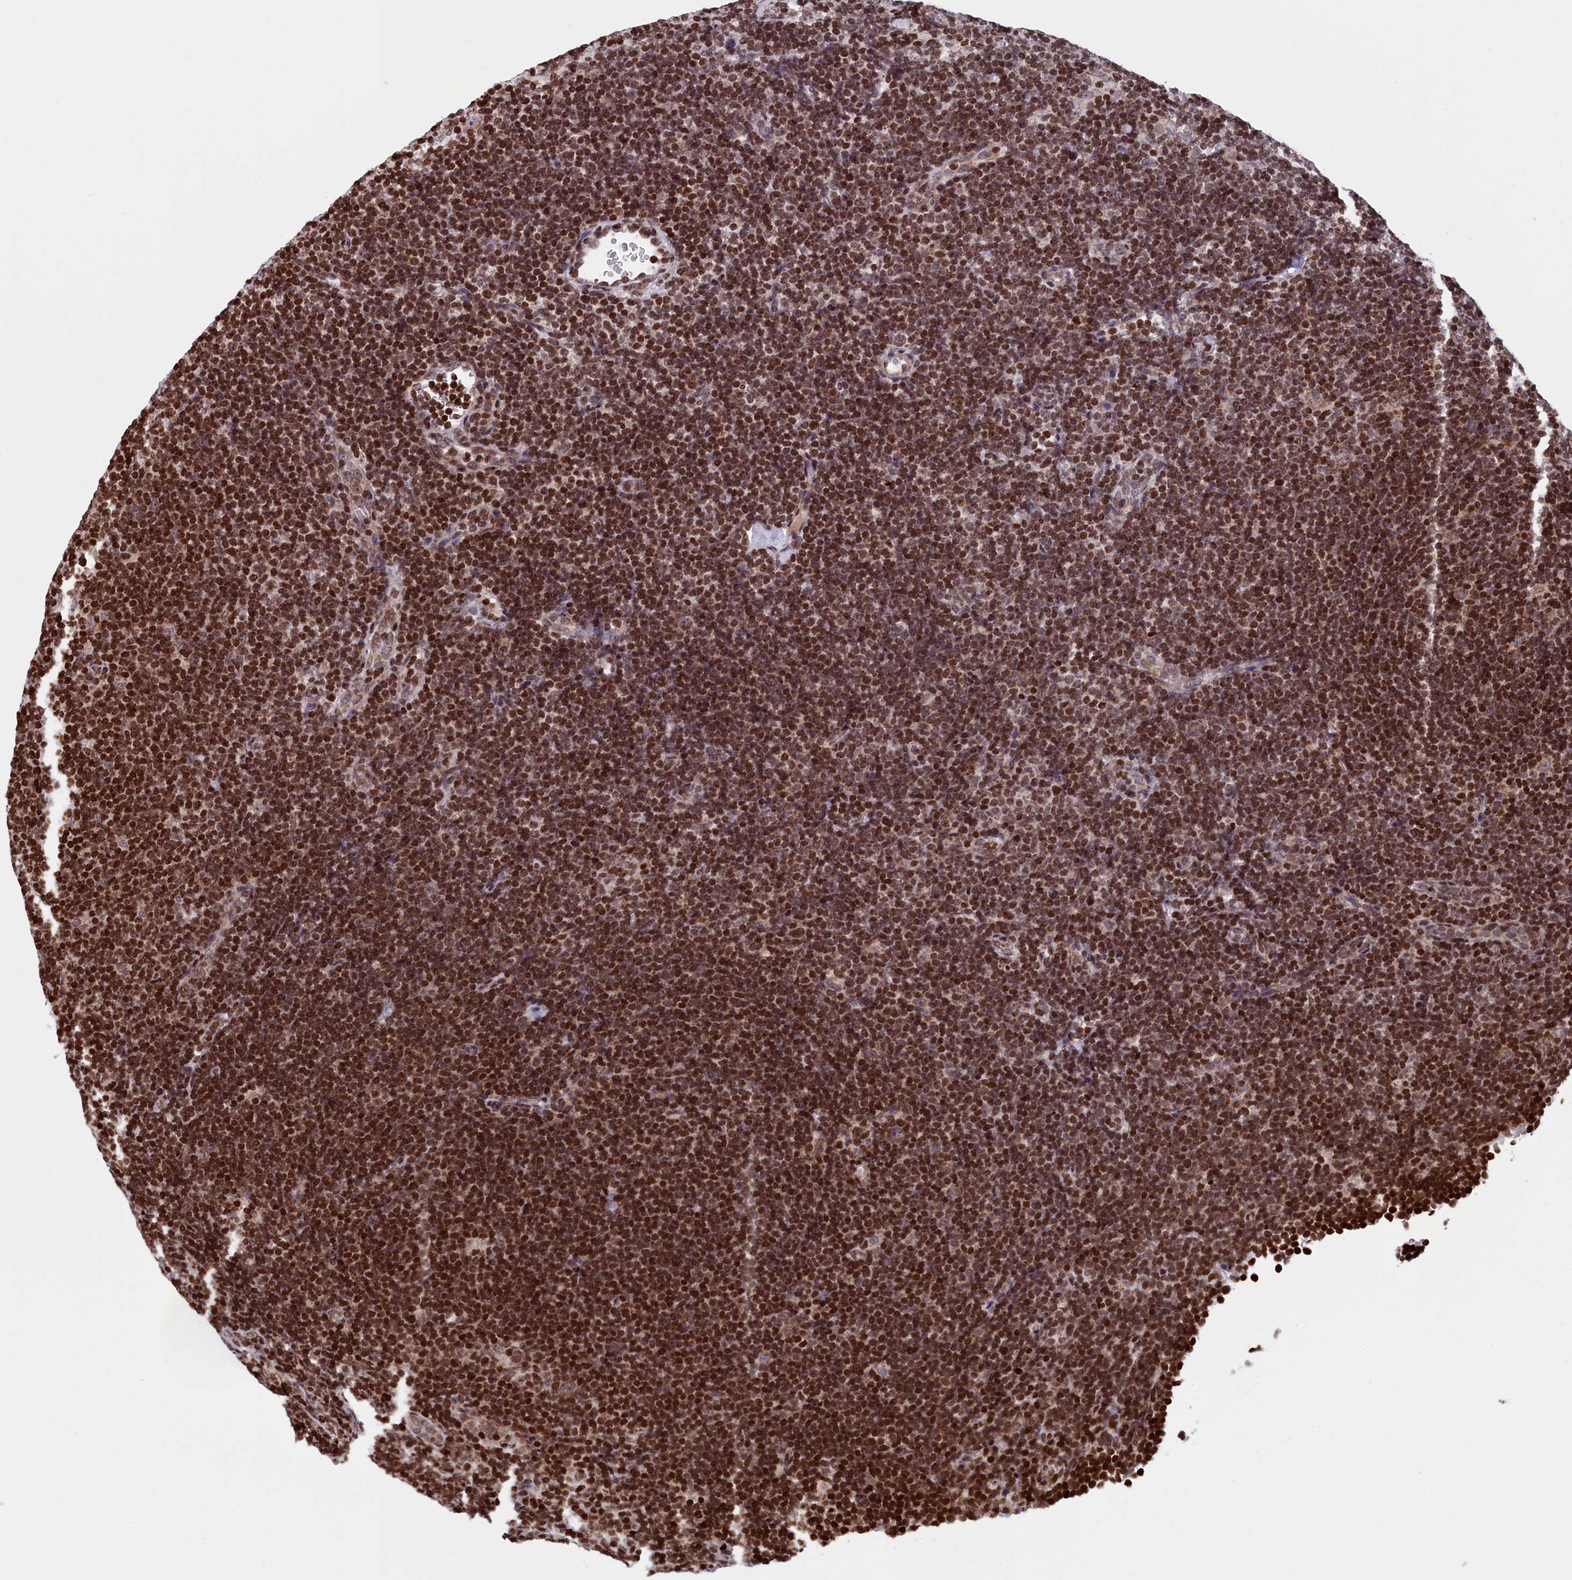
{"staining": {"intensity": "moderate", "quantity": ">75%", "location": "cytoplasmic/membranous"}, "tissue": "lymphoma", "cell_type": "Tumor cells", "image_type": "cancer", "snomed": [{"axis": "morphology", "description": "Hodgkin's disease, NOS"}, {"axis": "topography", "description": "Lymph node"}], "caption": "Immunohistochemistry (DAB (3,3'-diaminobenzidine)) staining of lymphoma reveals moderate cytoplasmic/membranous protein expression in approximately >75% of tumor cells. The staining is performed using DAB brown chromogen to label protein expression. The nuclei are counter-stained blue using hematoxylin.", "gene": "TIMM29", "patient": {"sex": "female", "age": 57}}